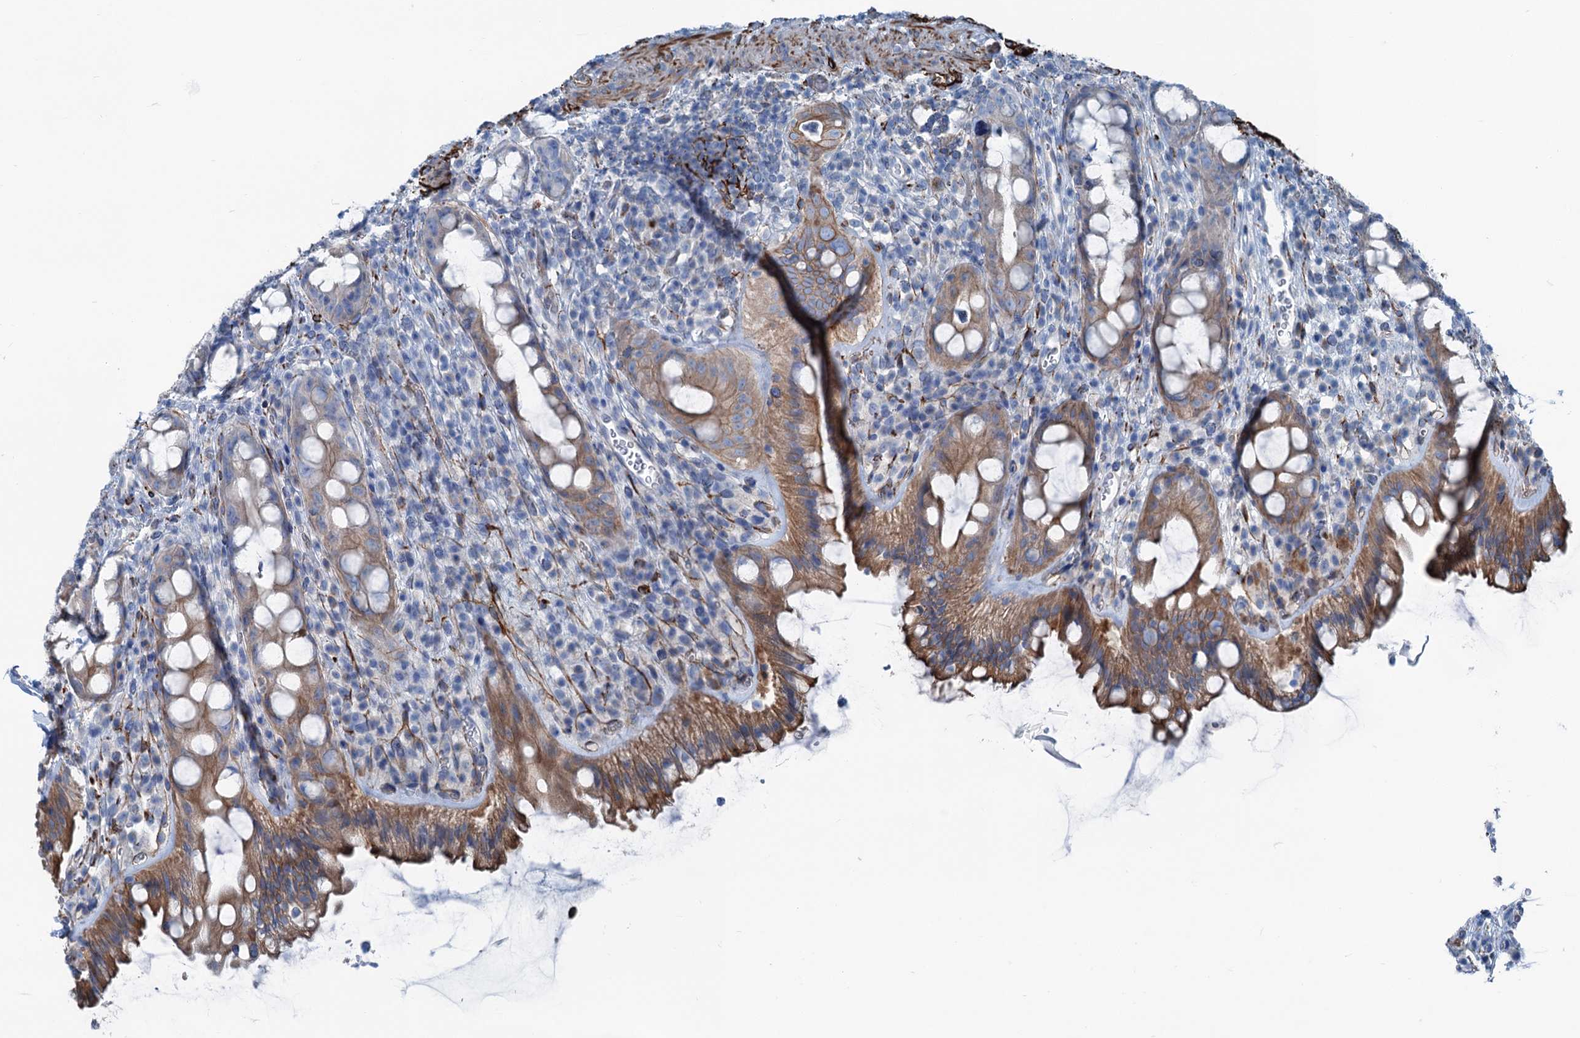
{"staining": {"intensity": "moderate", "quantity": "25%-75%", "location": "cytoplasmic/membranous"}, "tissue": "rectum", "cell_type": "Glandular cells", "image_type": "normal", "snomed": [{"axis": "morphology", "description": "Normal tissue, NOS"}, {"axis": "topography", "description": "Rectum"}], "caption": "An immunohistochemistry image of normal tissue is shown. Protein staining in brown shows moderate cytoplasmic/membranous positivity in rectum within glandular cells.", "gene": "CALCOCO1", "patient": {"sex": "female", "age": 57}}